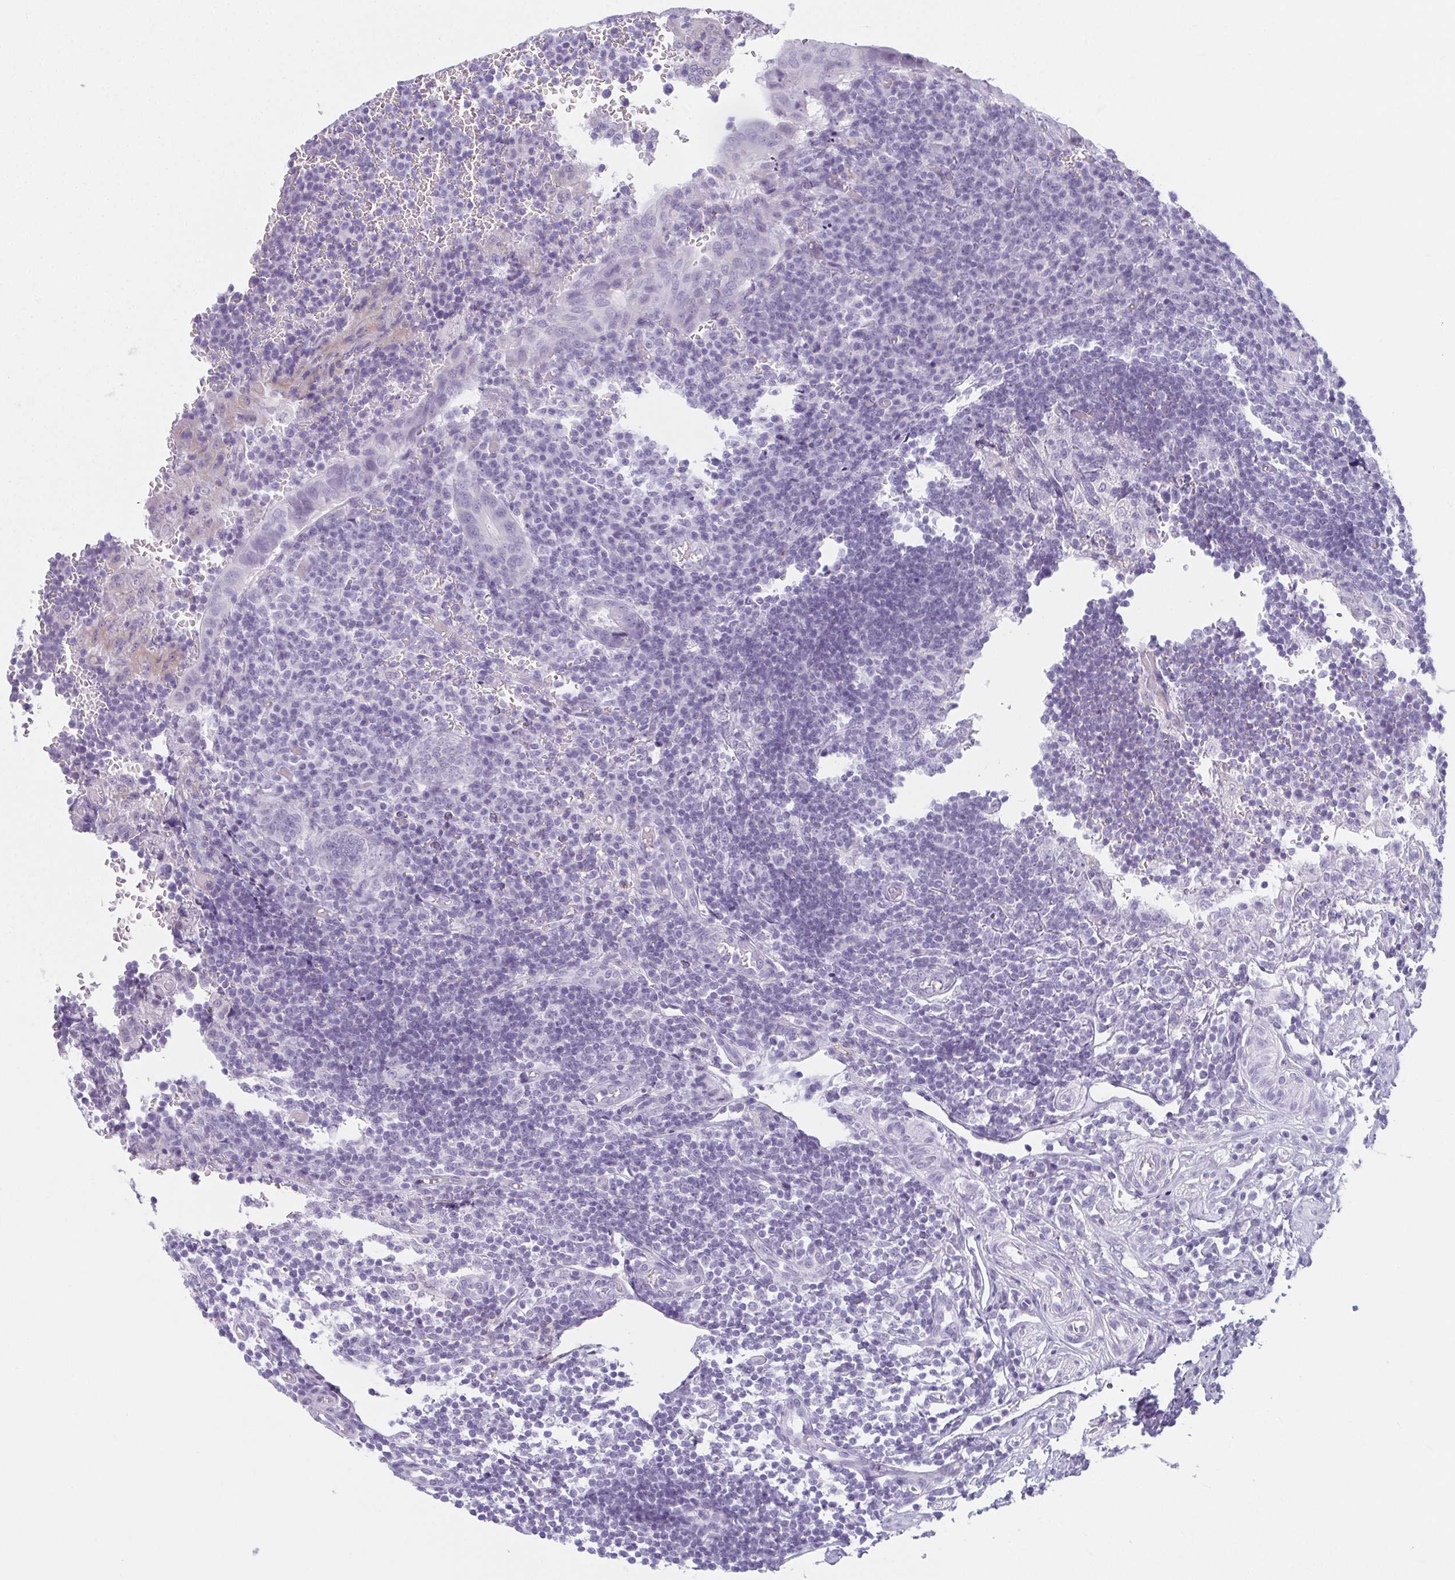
{"staining": {"intensity": "negative", "quantity": "none", "location": "none"}, "tissue": "appendix", "cell_type": "Glandular cells", "image_type": "normal", "snomed": [{"axis": "morphology", "description": "Normal tissue, NOS"}, {"axis": "topography", "description": "Appendix"}], "caption": "IHC of unremarkable human appendix displays no positivity in glandular cells.", "gene": "MOBP", "patient": {"sex": "male", "age": 18}}